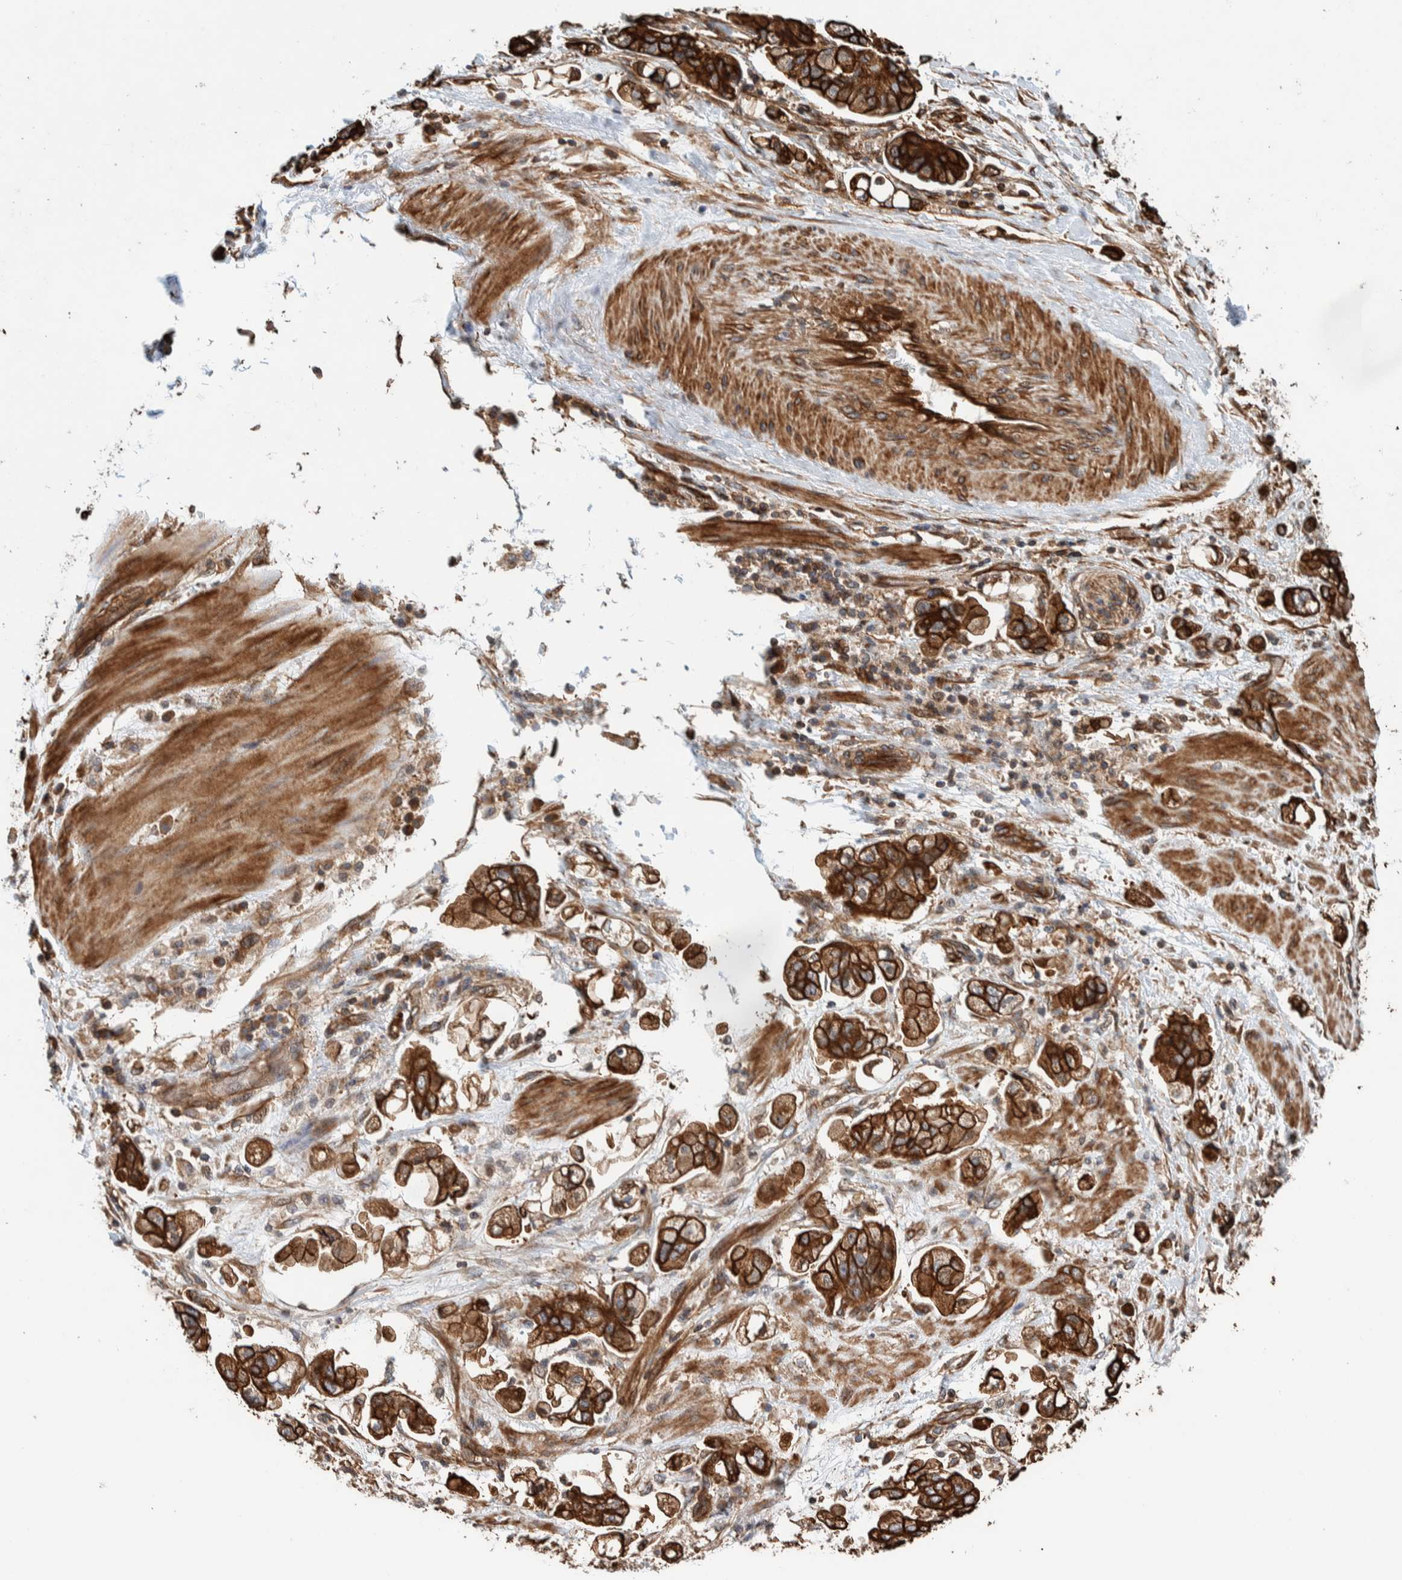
{"staining": {"intensity": "strong", "quantity": ">75%", "location": "cytoplasmic/membranous"}, "tissue": "stomach cancer", "cell_type": "Tumor cells", "image_type": "cancer", "snomed": [{"axis": "morphology", "description": "Adenocarcinoma, NOS"}, {"axis": "topography", "description": "Stomach"}], "caption": "Strong cytoplasmic/membranous staining is seen in approximately >75% of tumor cells in stomach cancer.", "gene": "PKD1L1", "patient": {"sex": "male", "age": 62}}